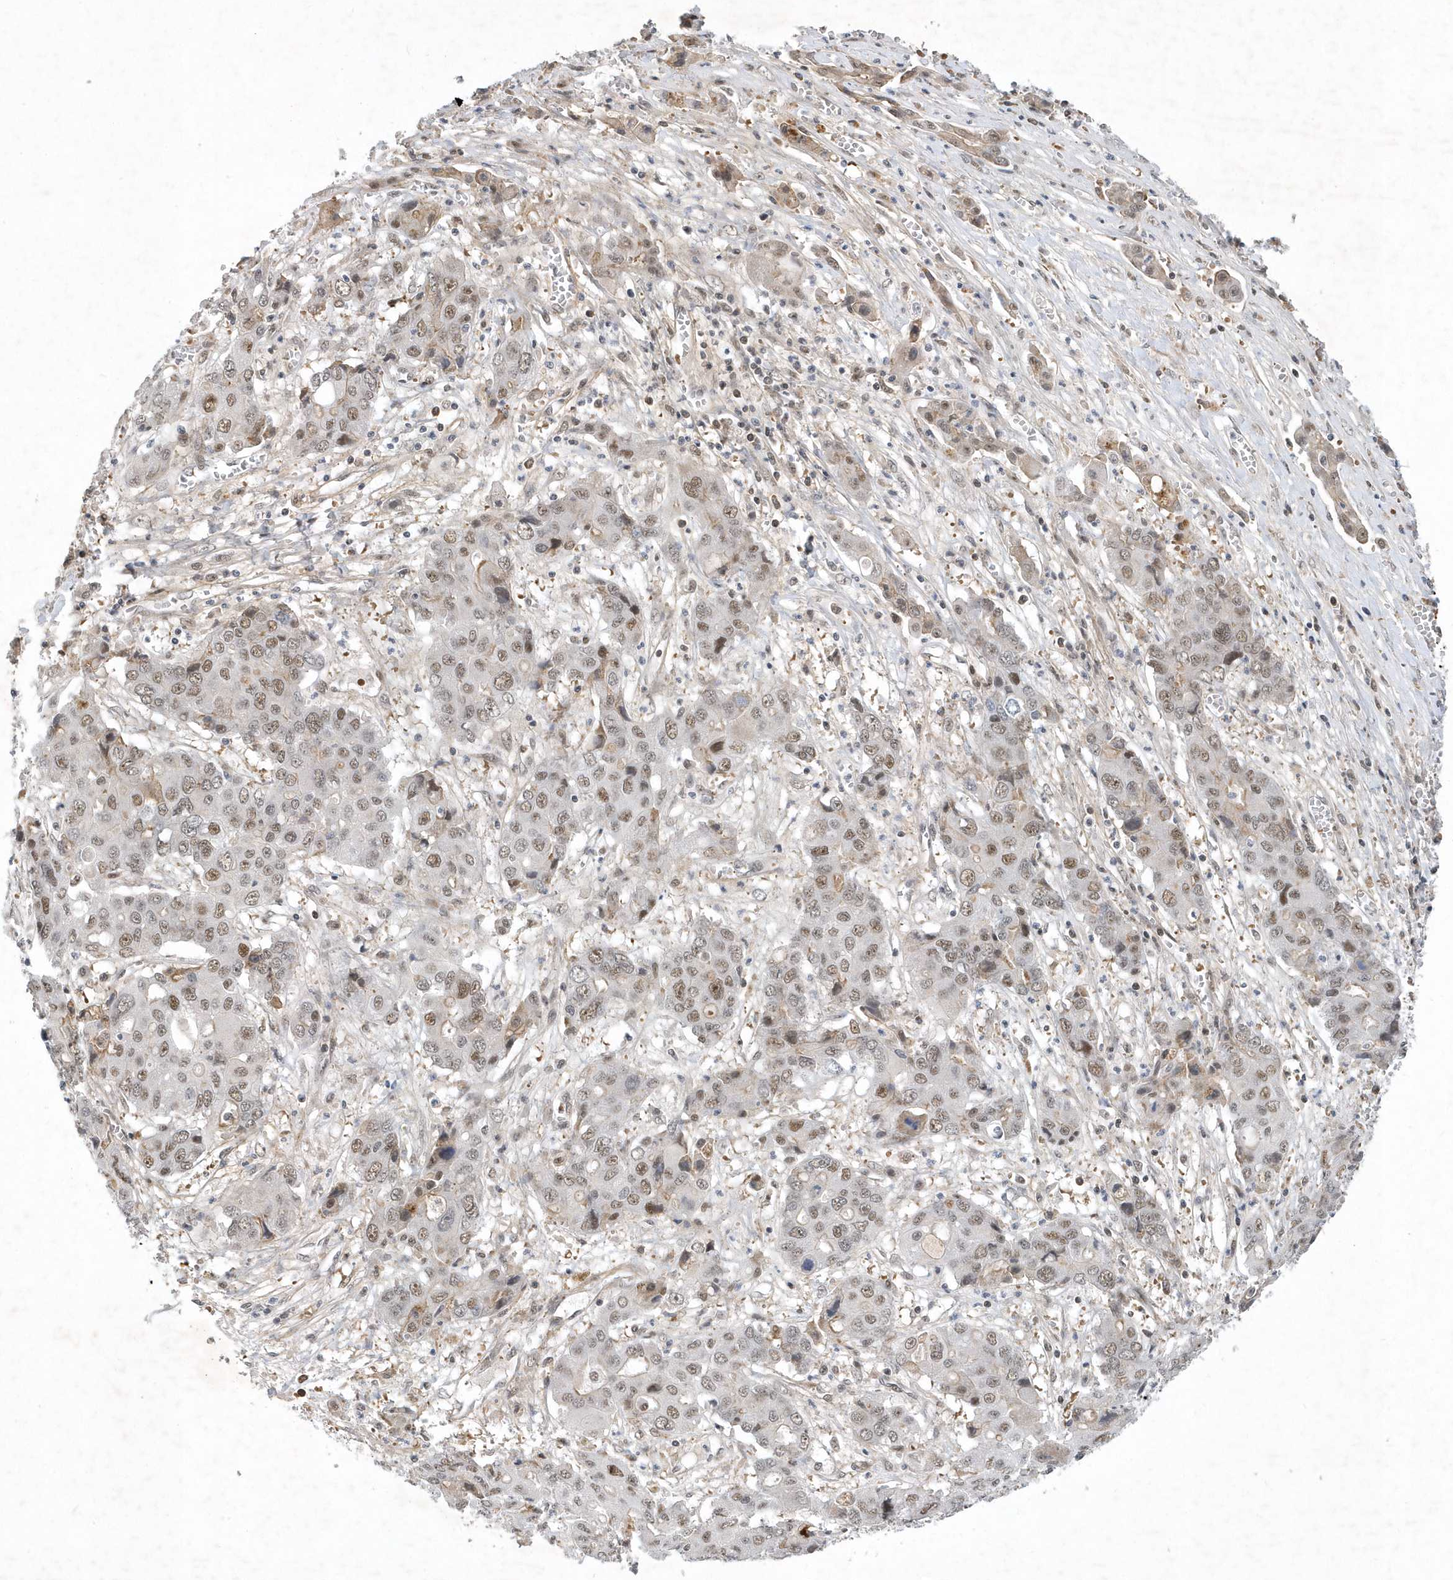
{"staining": {"intensity": "moderate", "quantity": "25%-75%", "location": "nuclear"}, "tissue": "liver cancer", "cell_type": "Tumor cells", "image_type": "cancer", "snomed": [{"axis": "morphology", "description": "Cholangiocarcinoma"}, {"axis": "topography", "description": "Liver"}], "caption": "Immunohistochemistry (IHC) of human liver cancer displays medium levels of moderate nuclear expression in approximately 25%-75% of tumor cells.", "gene": "FAM217A", "patient": {"sex": "male", "age": 67}}